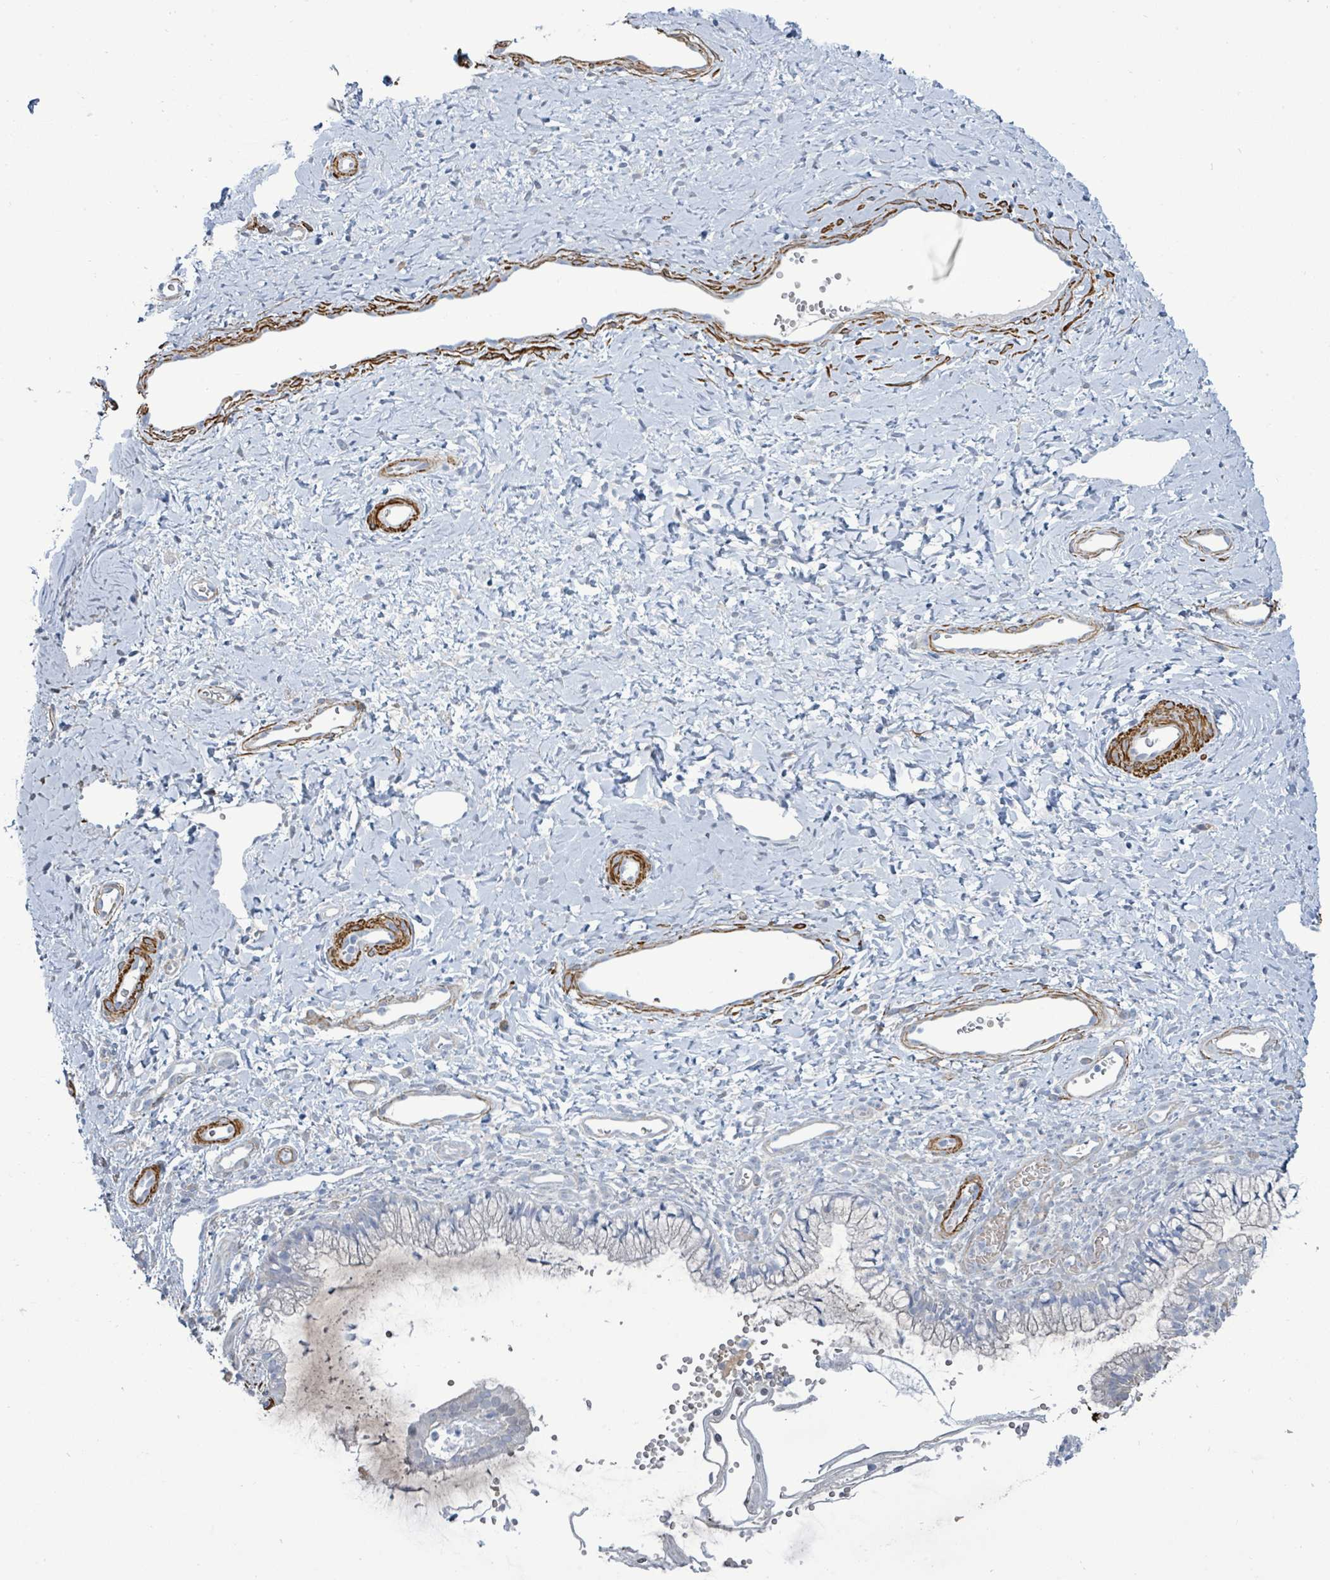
{"staining": {"intensity": "negative", "quantity": "none", "location": "none"}, "tissue": "cervix", "cell_type": "Glandular cells", "image_type": "normal", "snomed": [{"axis": "morphology", "description": "Normal tissue, NOS"}, {"axis": "topography", "description": "Cervix"}], "caption": "An immunohistochemistry (IHC) histopathology image of normal cervix is shown. There is no staining in glandular cells of cervix. The staining was performed using DAB (3,3'-diaminobenzidine) to visualize the protein expression in brown, while the nuclei were stained in blue with hematoxylin (Magnification: 20x).", "gene": "DMRTC1B", "patient": {"sex": "female", "age": 36}}